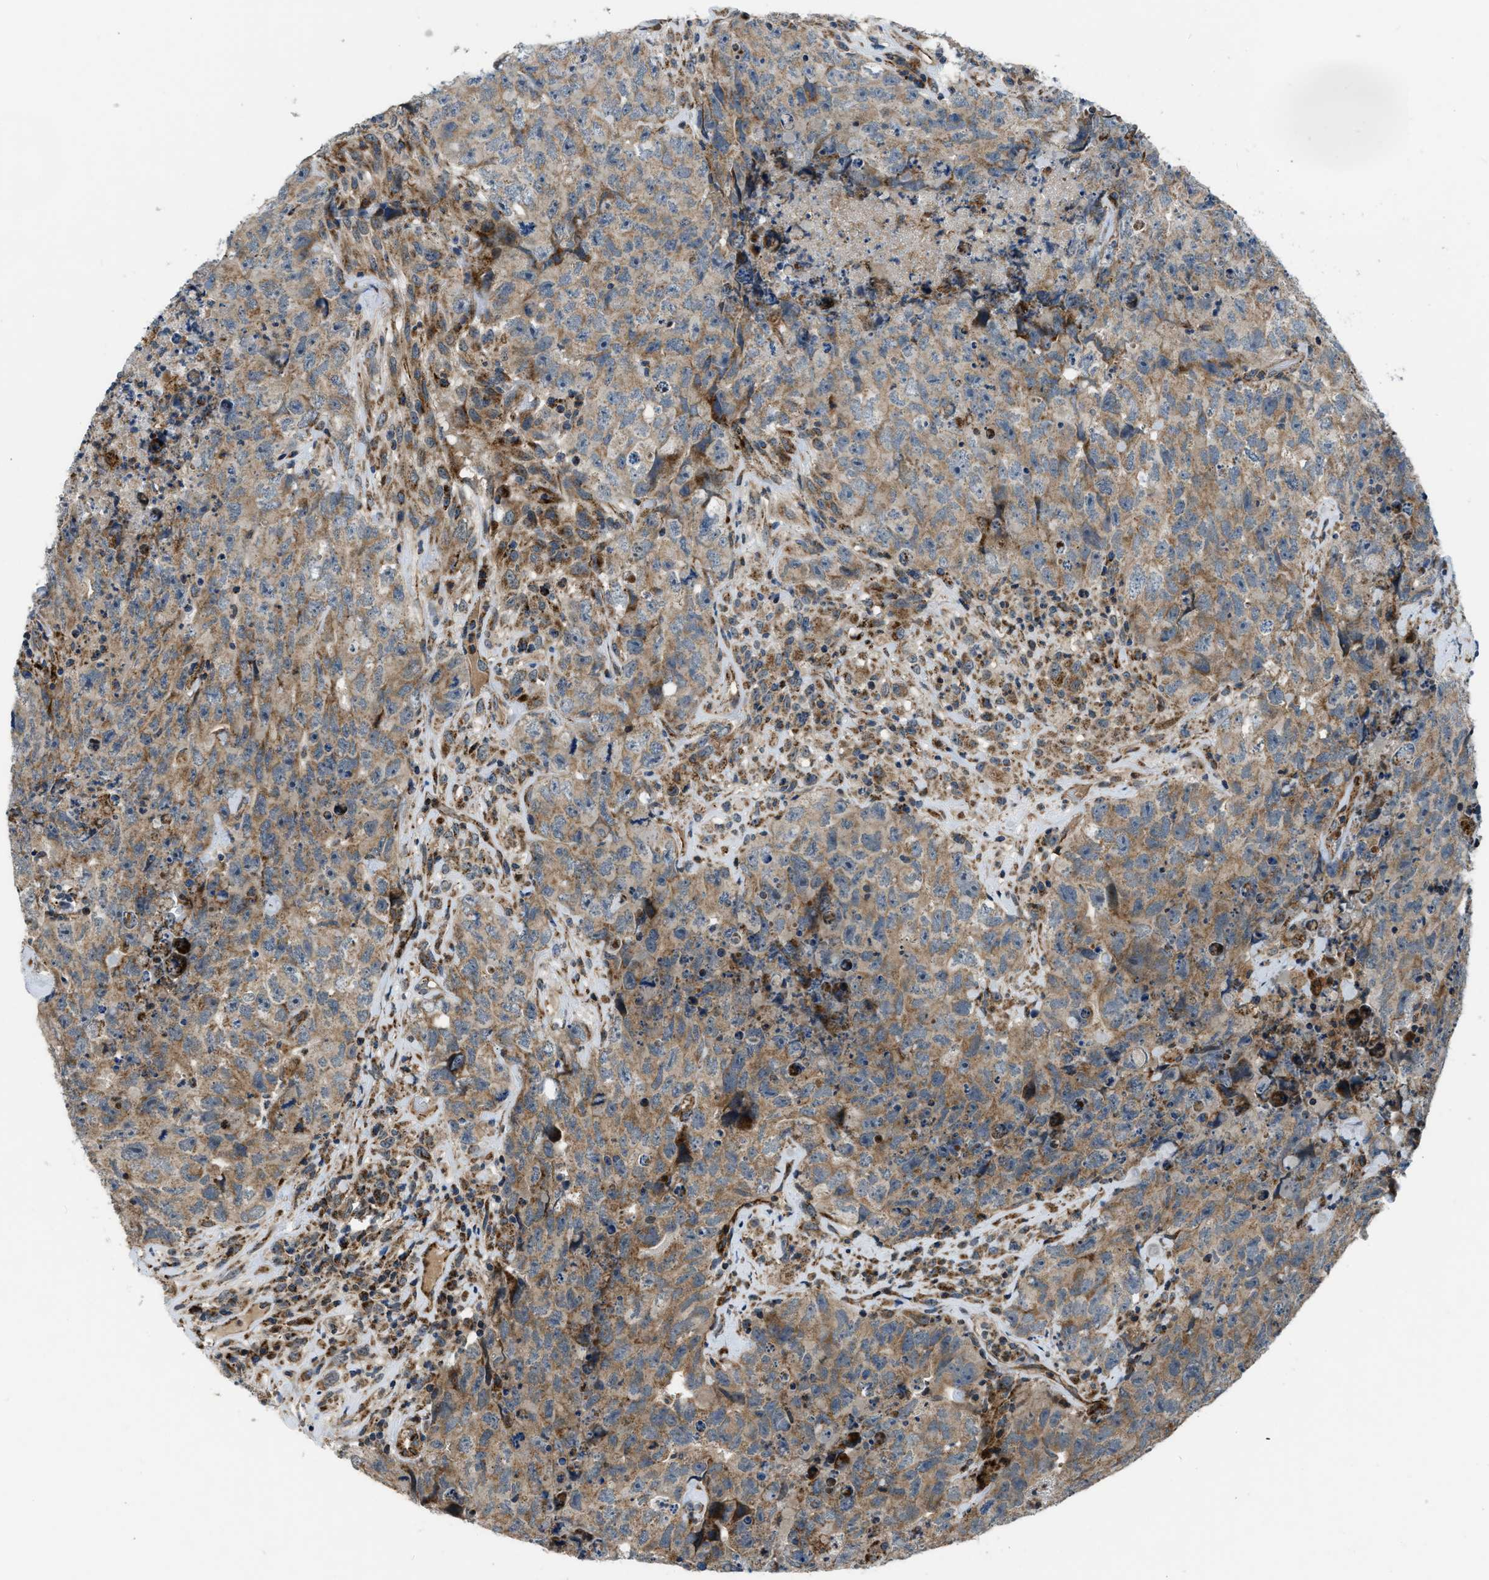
{"staining": {"intensity": "moderate", "quantity": ">75%", "location": "cytoplasmic/membranous"}, "tissue": "testis cancer", "cell_type": "Tumor cells", "image_type": "cancer", "snomed": [{"axis": "morphology", "description": "Carcinoma, Embryonal, NOS"}, {"axis": "topography", "description": "Testis"}], "caption": "IHC photomicrograph of human testis cancer (embryonal carcinoma) stained for a protein (brown), which demonstrates medium levels of moderate cytoplasmic/membranous expression in approximately >75% of tumor cells.", "gene": "GSDME", "patient": {"sex": "male", "age": 32}}